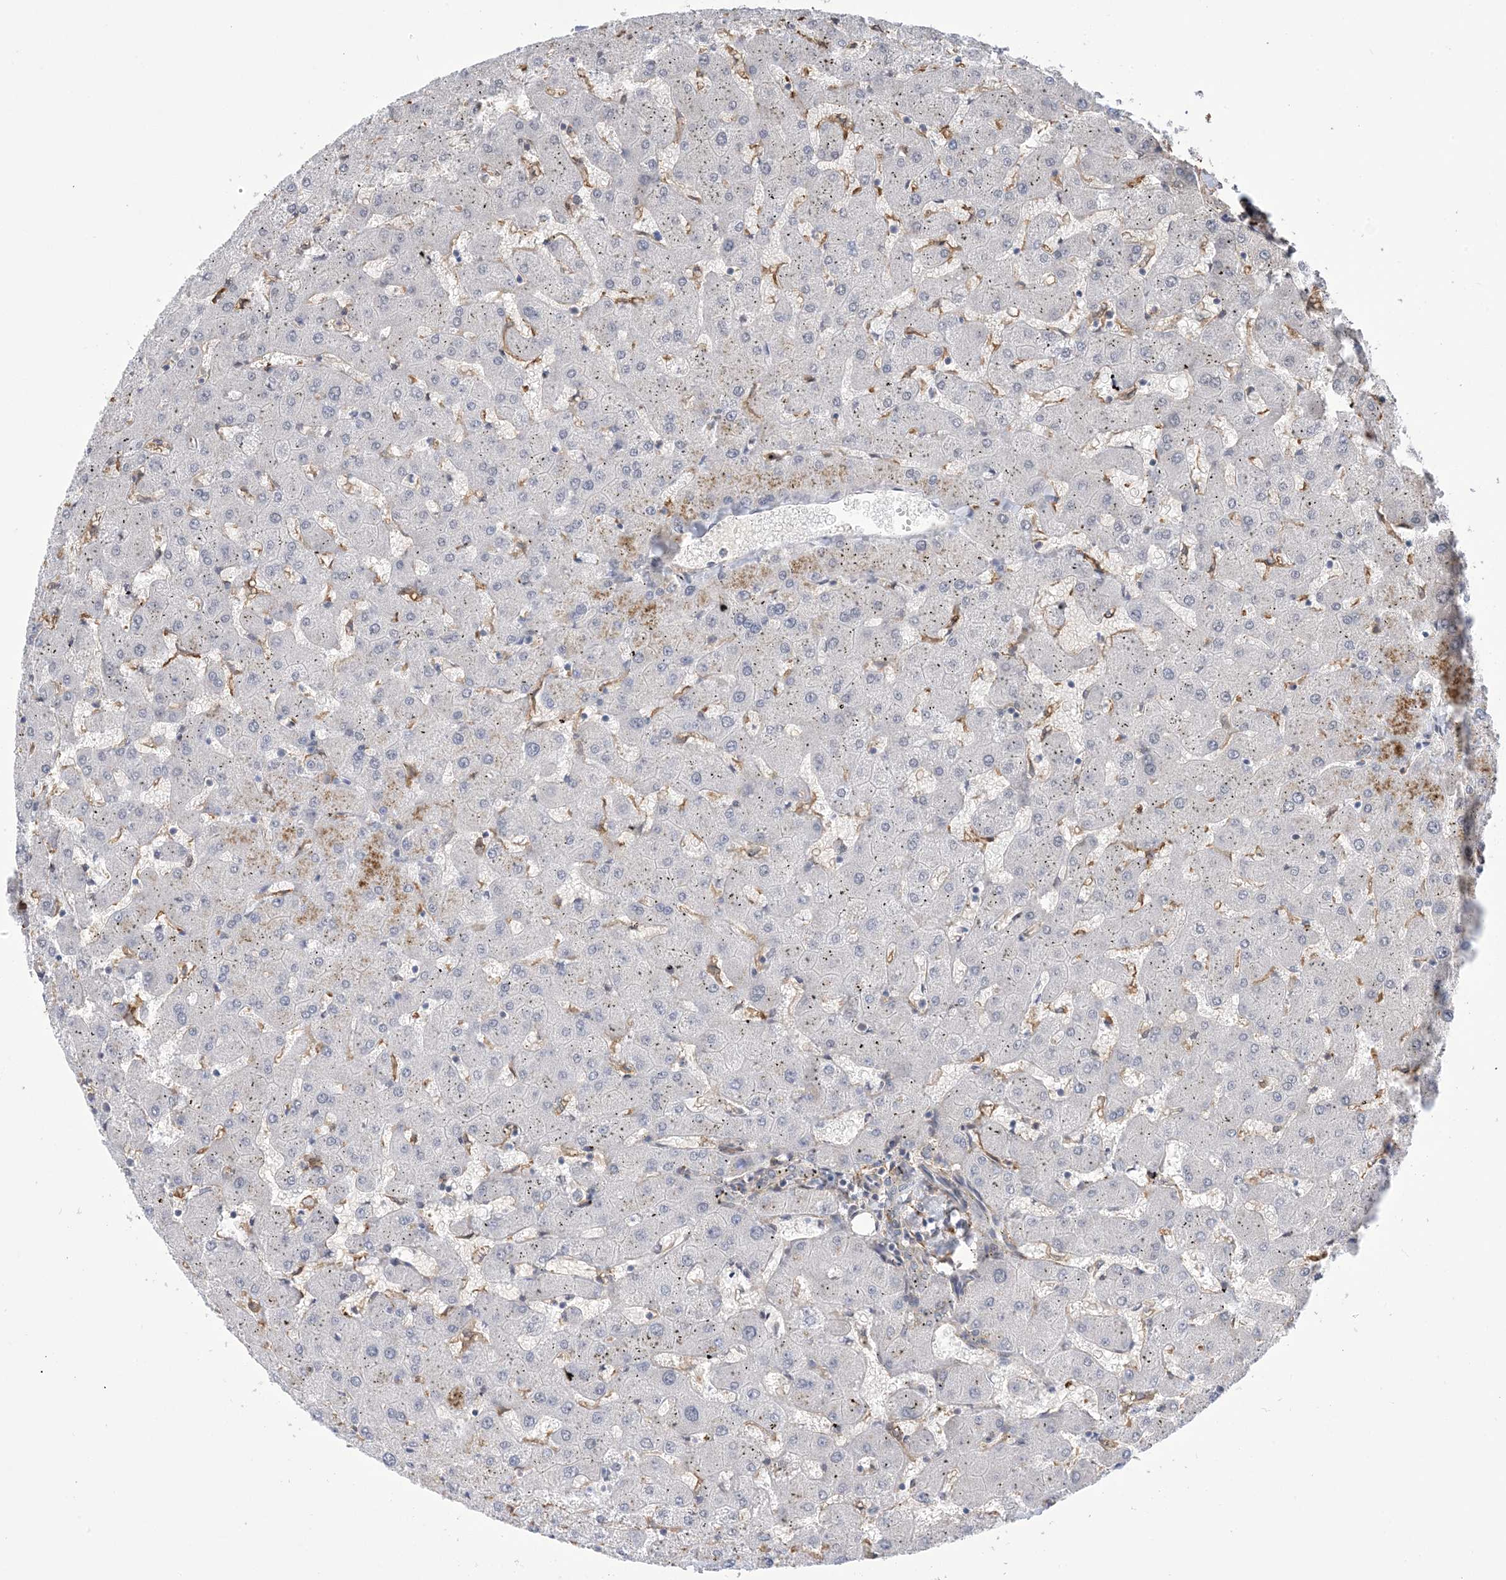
{"staining": {"intensity": "negative", "quantity": "none", "location": "none"}, "tissue": "liver", "cell_type": "Cholangiocytes", "image_type": "normal", "snomed": [{"axis": "morphology", "description": "Normal tissue, NOS"}, {"axis": "topography", "description": "Liver"}], "caption": "IHC of benign human liver displays no staining in cholangiocytes. The staining is performed using DAB (3,3'-diaminobenzidine) brown chromogen with nuclei counter-stained in using hematoxylin.", "gene": "ZNF8", "patient": {"sex": "female", "age": 63}}